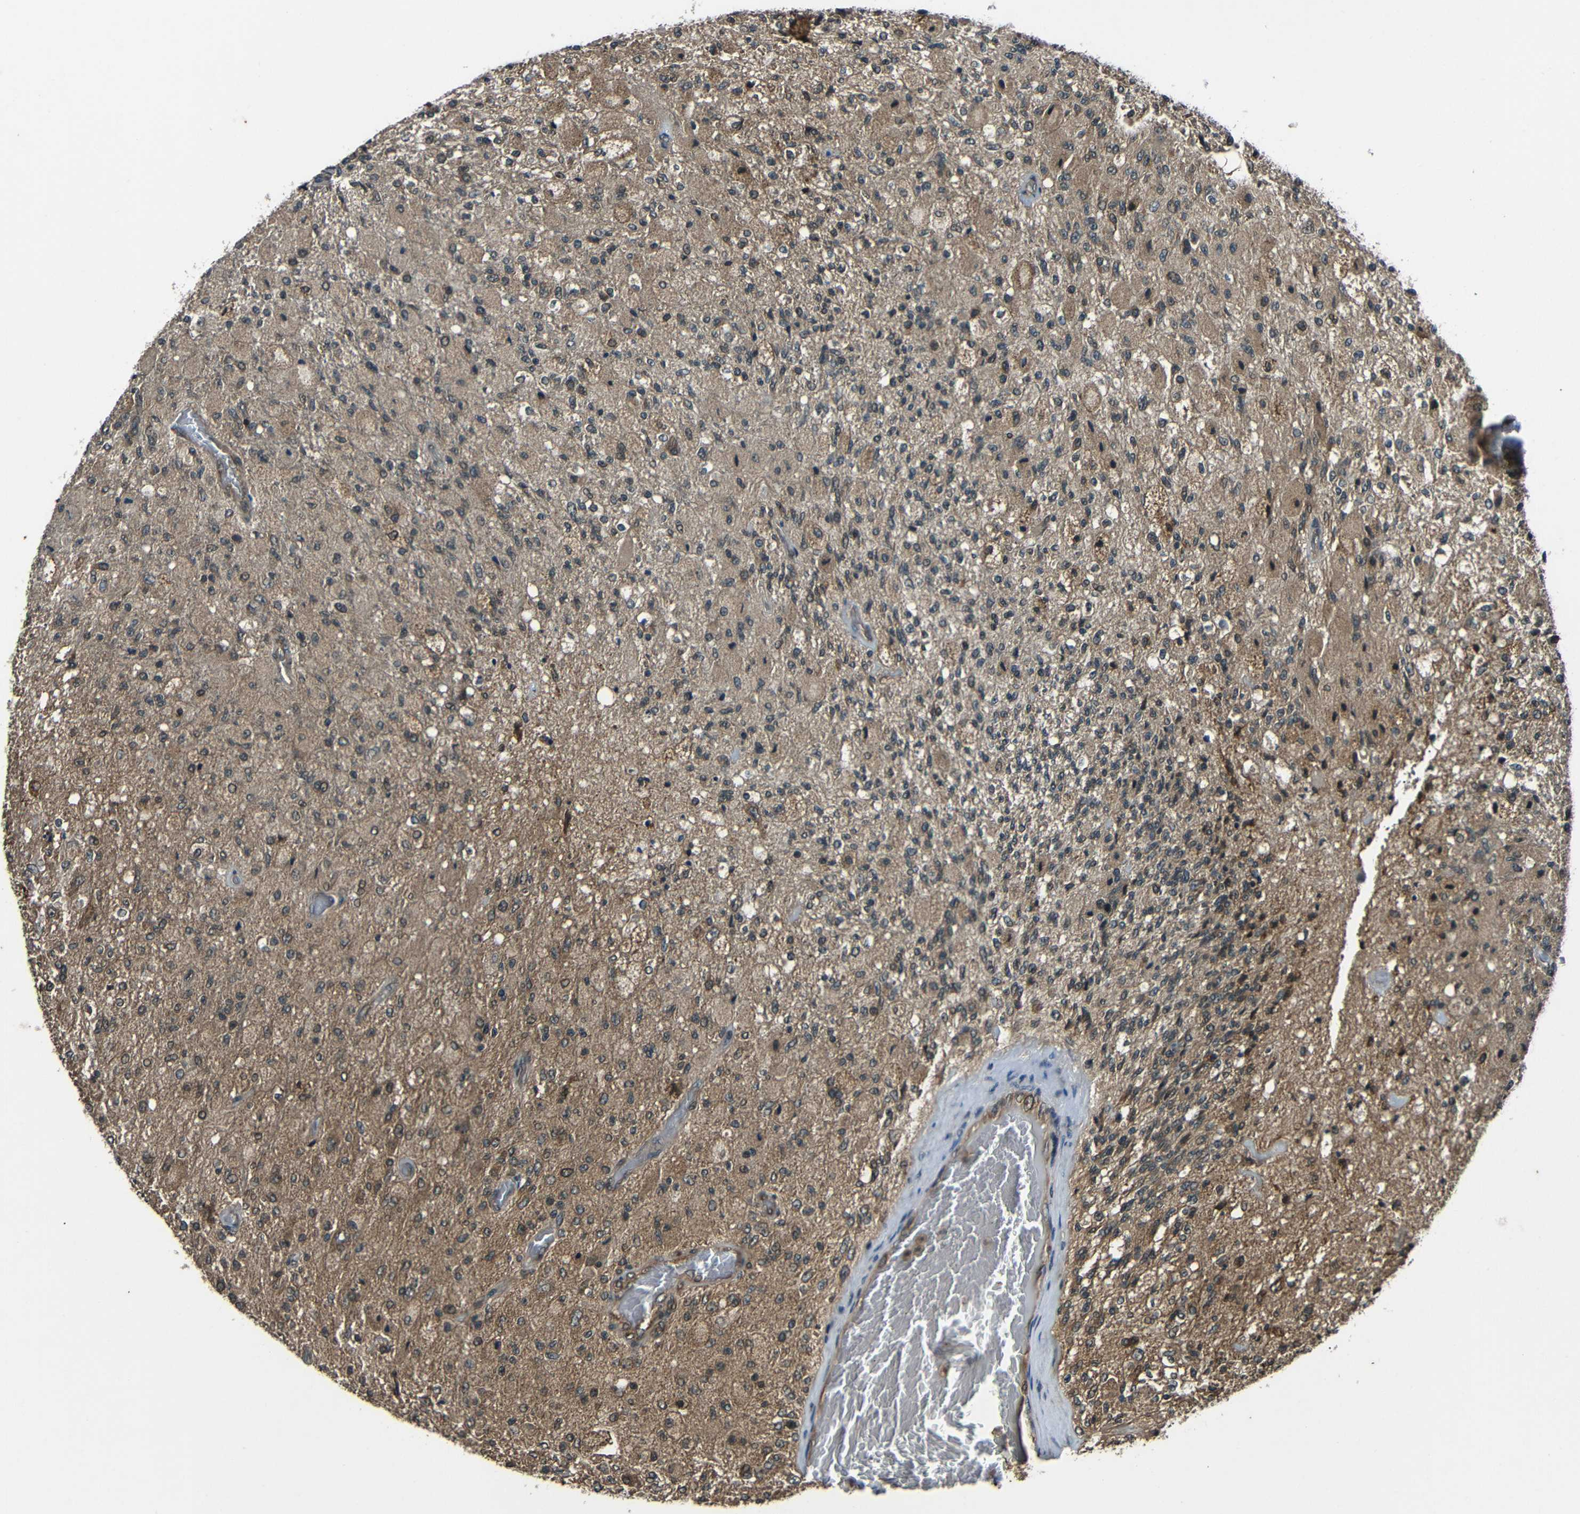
{"staining": {"intensity": "moderate", "quantity": ">75%", "location": "cytoplasmic/membranous"}, "tissue": "glioma", "cell_type": "Tumor cells", "image_type": "cancer", "snomed": [{"axis": "morphology", "description": "Normal tissue, NOS"}, {"axis": "morphology", "description": "Glioma, malignant, High grade"}, {"axis": "topography", "description": "Cerebral cortex"}], "caption": "Glioma tissue displays moderate cytoplasmic/membranous expression in approximately >75% of tumor cells, visualized by immunohistochemistry. (DAB IHC with brightfield microscopy, high magnification).", "gene": "PLK2", "patient": {"sex": "male", "age": 77}}